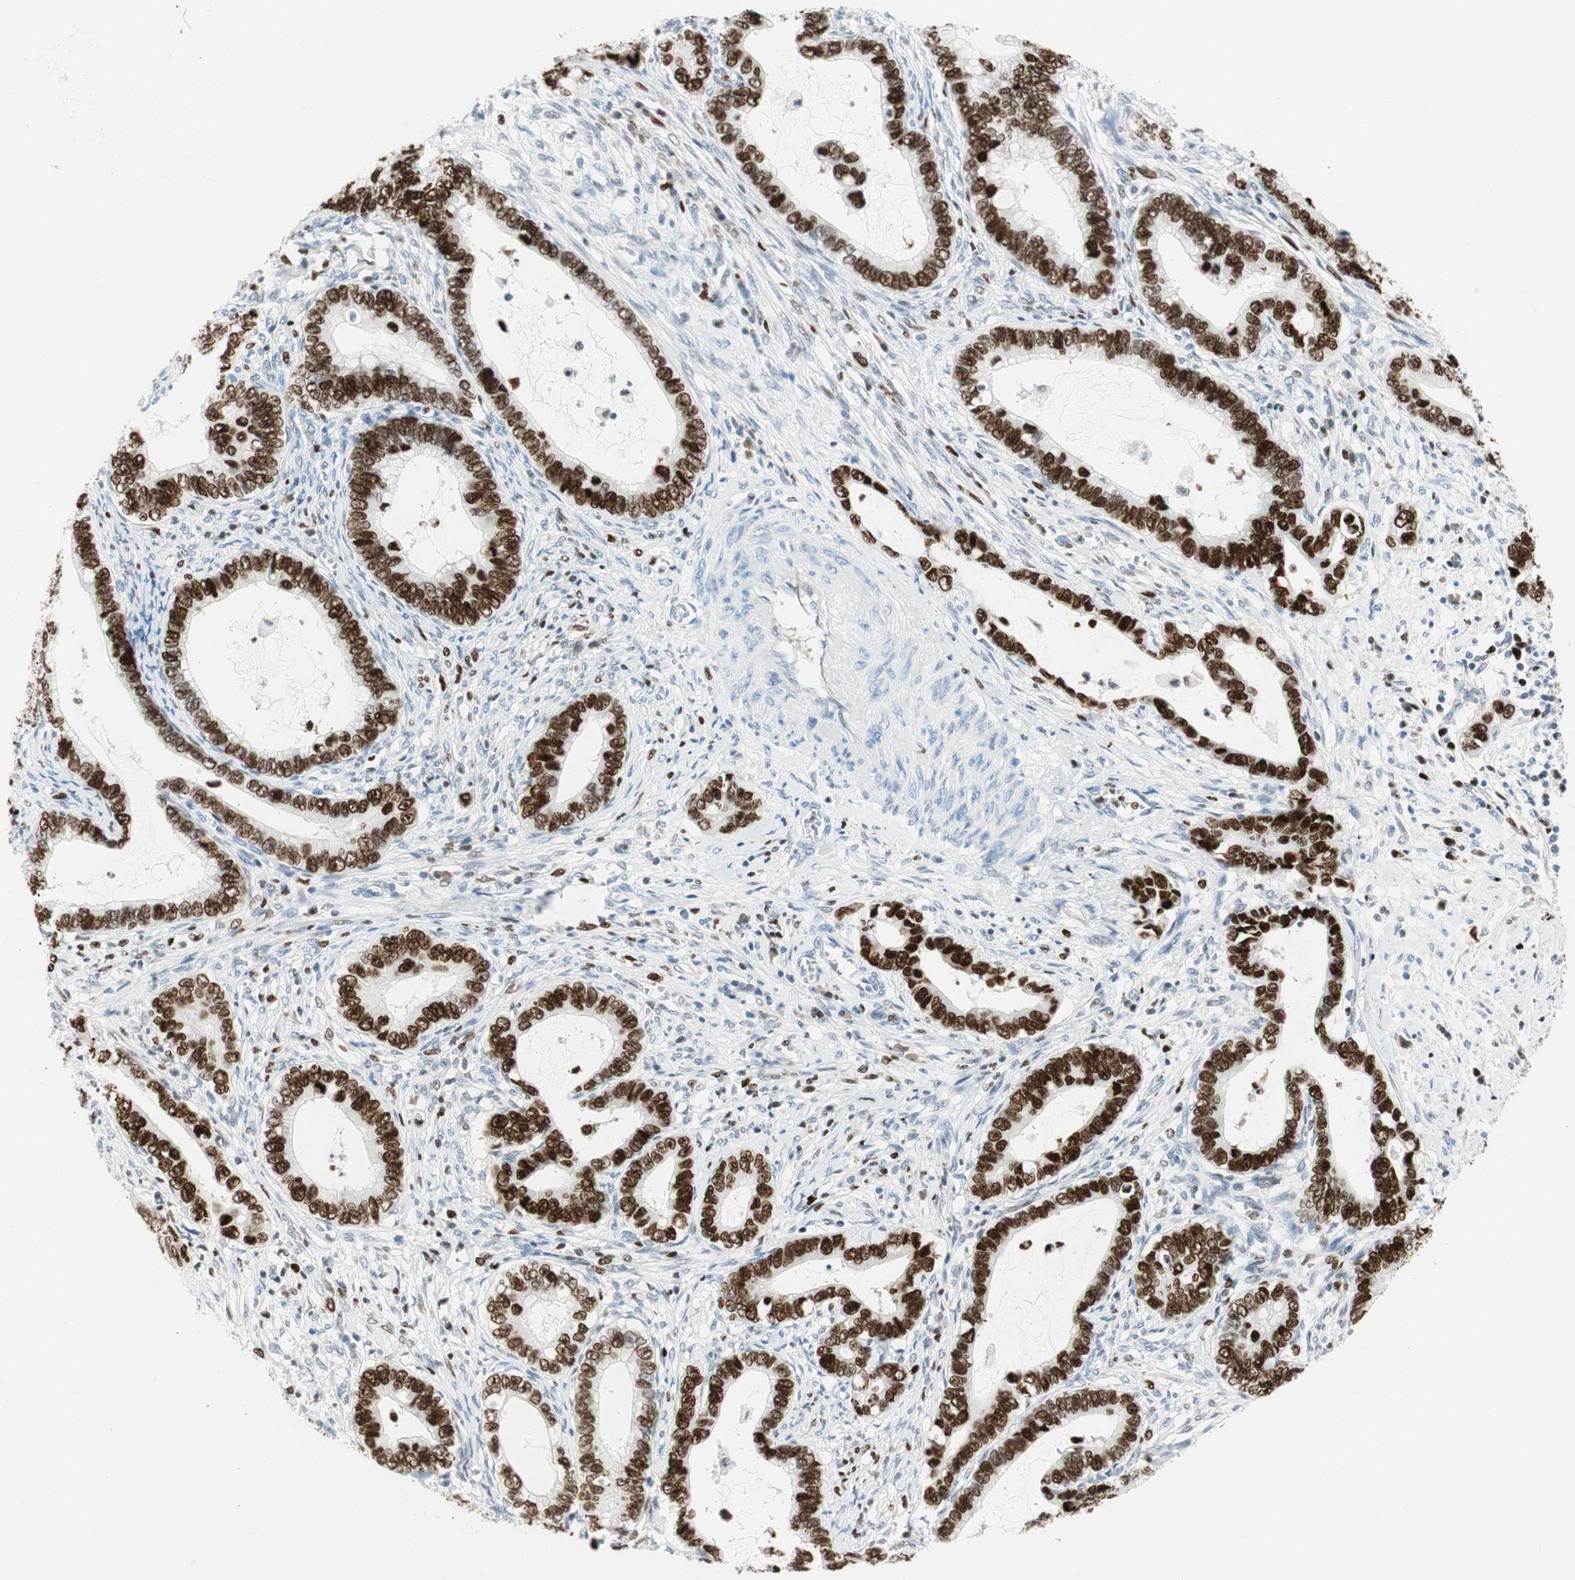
{"staining": {"intensity": "strong", "quantity": ">75%", "location": "nuclear"}, "tissue": "cervical cancer", "cell_type": "Tumor cells", "image_type": "cancer", "snomed": [{"axis": "morphology", "description": "Adenocarcinoma, NOS"}, {"axis": "topography", "description": "Cervix"}], "caption": "Strong nuclear protein expression is identified in approximately >75% of tumor cells in cervical cancer.", "gene": "EZH2", "patient": {"sex": "female", "age": 44}}